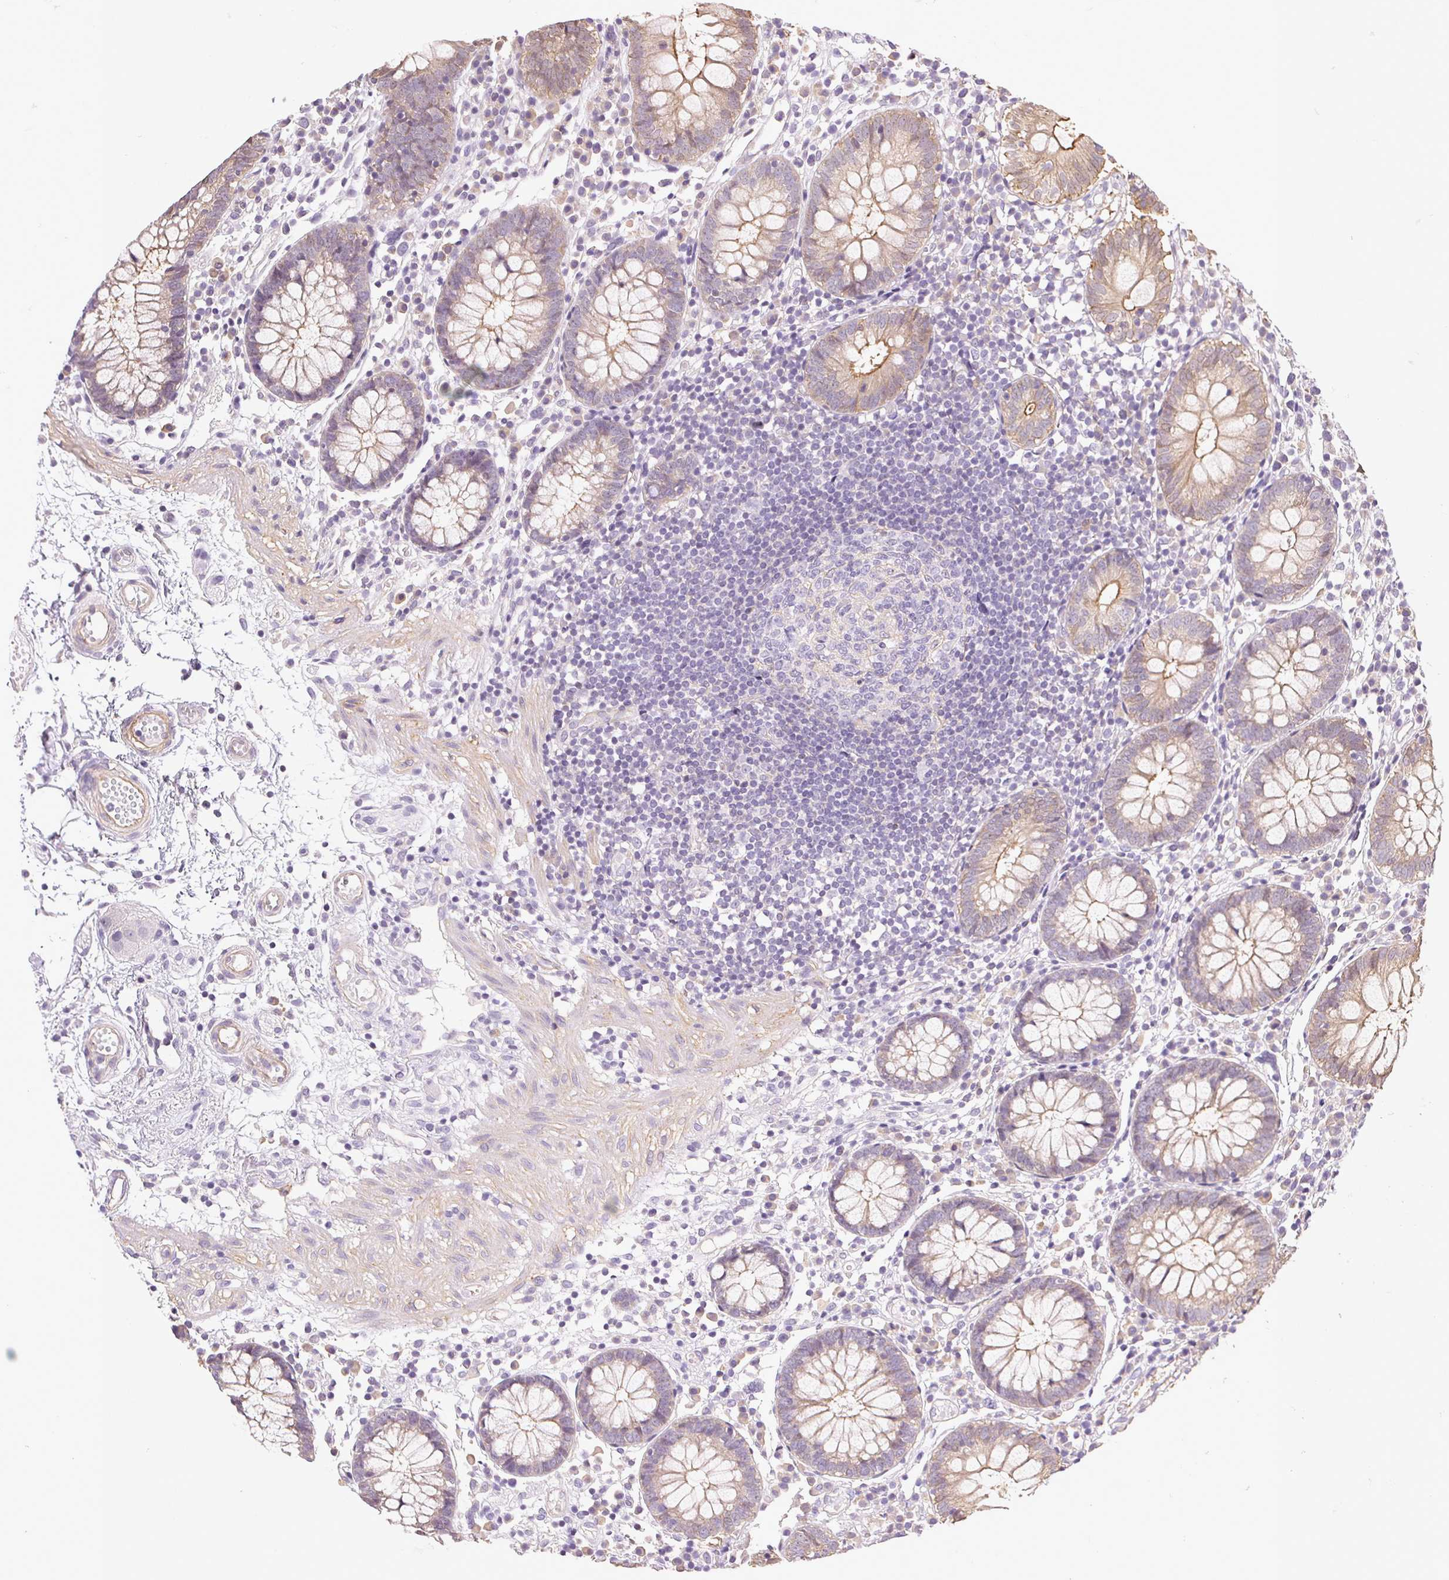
{"staining": {"intensity": "weak", "quantity": "25%-75%", "location": "cytoplasmic/membranous"}, "tissue": "colon", "cell_type": "Endothelial cells", "image_type": "normal", "snomed": [{"axis": "morphology", "description": "Normal tissue, NOS"}, {"axis": "morphology", "description": "Adenocarcinoma, NOS"}, {"axis": "topography", "description": "Colon"}], "caption": "This micrograph demonstrates immunohistochemistry (IHC) staining of benign colon, with low weak cytoplasmic/membranous staining in approximately 25%-75% of endothelial cells.", "gene": "CSN1S1", "patient": {"sex": "male", "age": 83}}